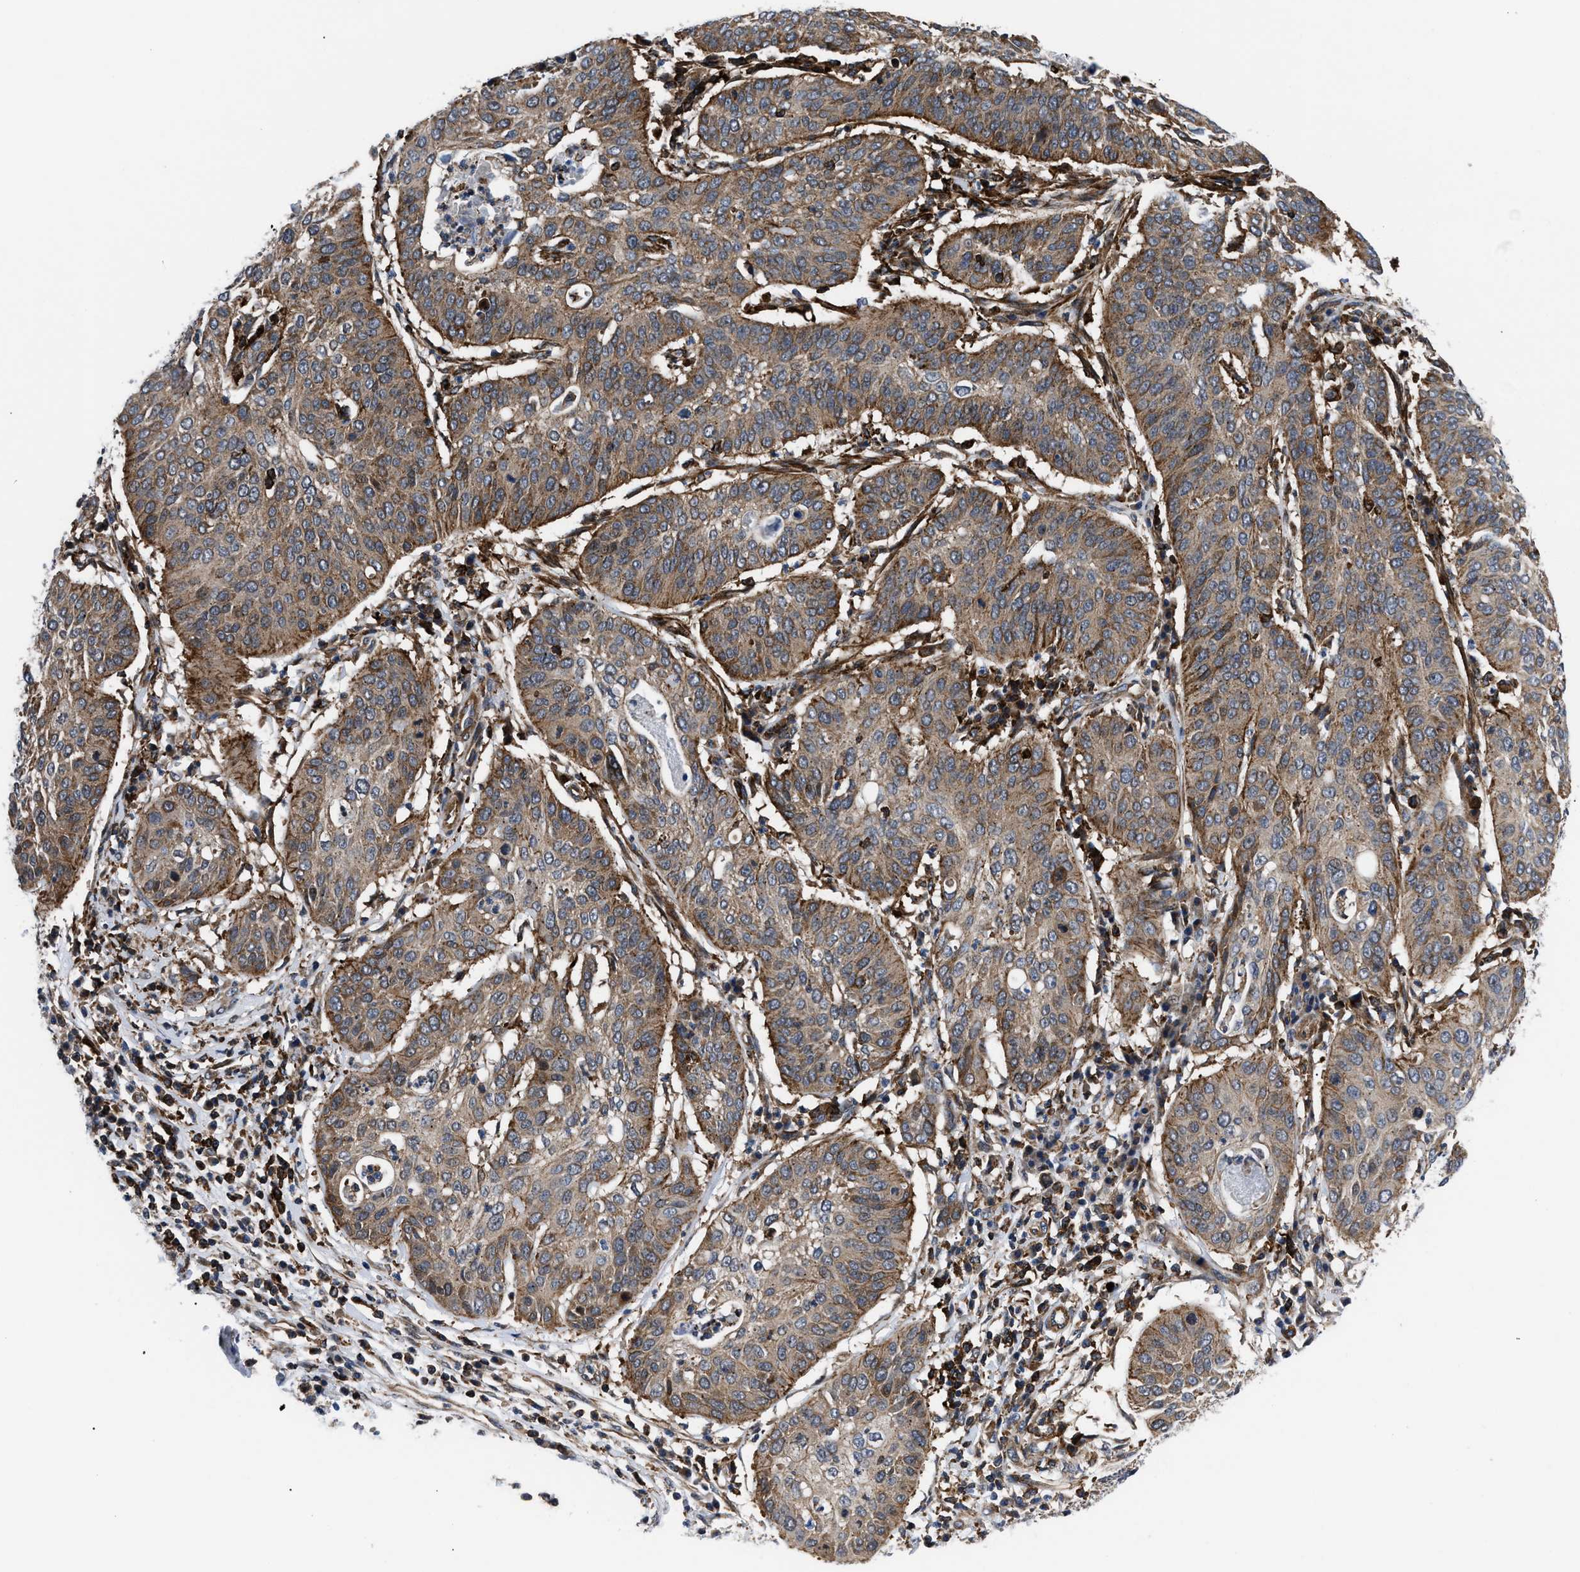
{"staining": {"intensity": "moderate", "quantity": ">75%", "location": "cytoplasmic/membranous"}, "tissue": "cervical cancer", "cell_type": "Tumor cells", "image_type": "cancer", "snomed": [{"axis": "morphology", "description": "Normal tissue, NOS"}, {"axis": "morphology", "description": "Squamous cell carcinoma, NOS"}, {"axis": "topography", "description": "Cervix"}], "caption": "The micrograph demonstrates immunohistochemical staining of cervical cancer. There is moderate cytoplasmic/membranous positivity is appreciated in approximately >75% of tumor cells. The protein is shown in brown color, while the nuclei are stained blue.", "gene": "SPAST", "patient": {"sex": "female", "age": 39}}